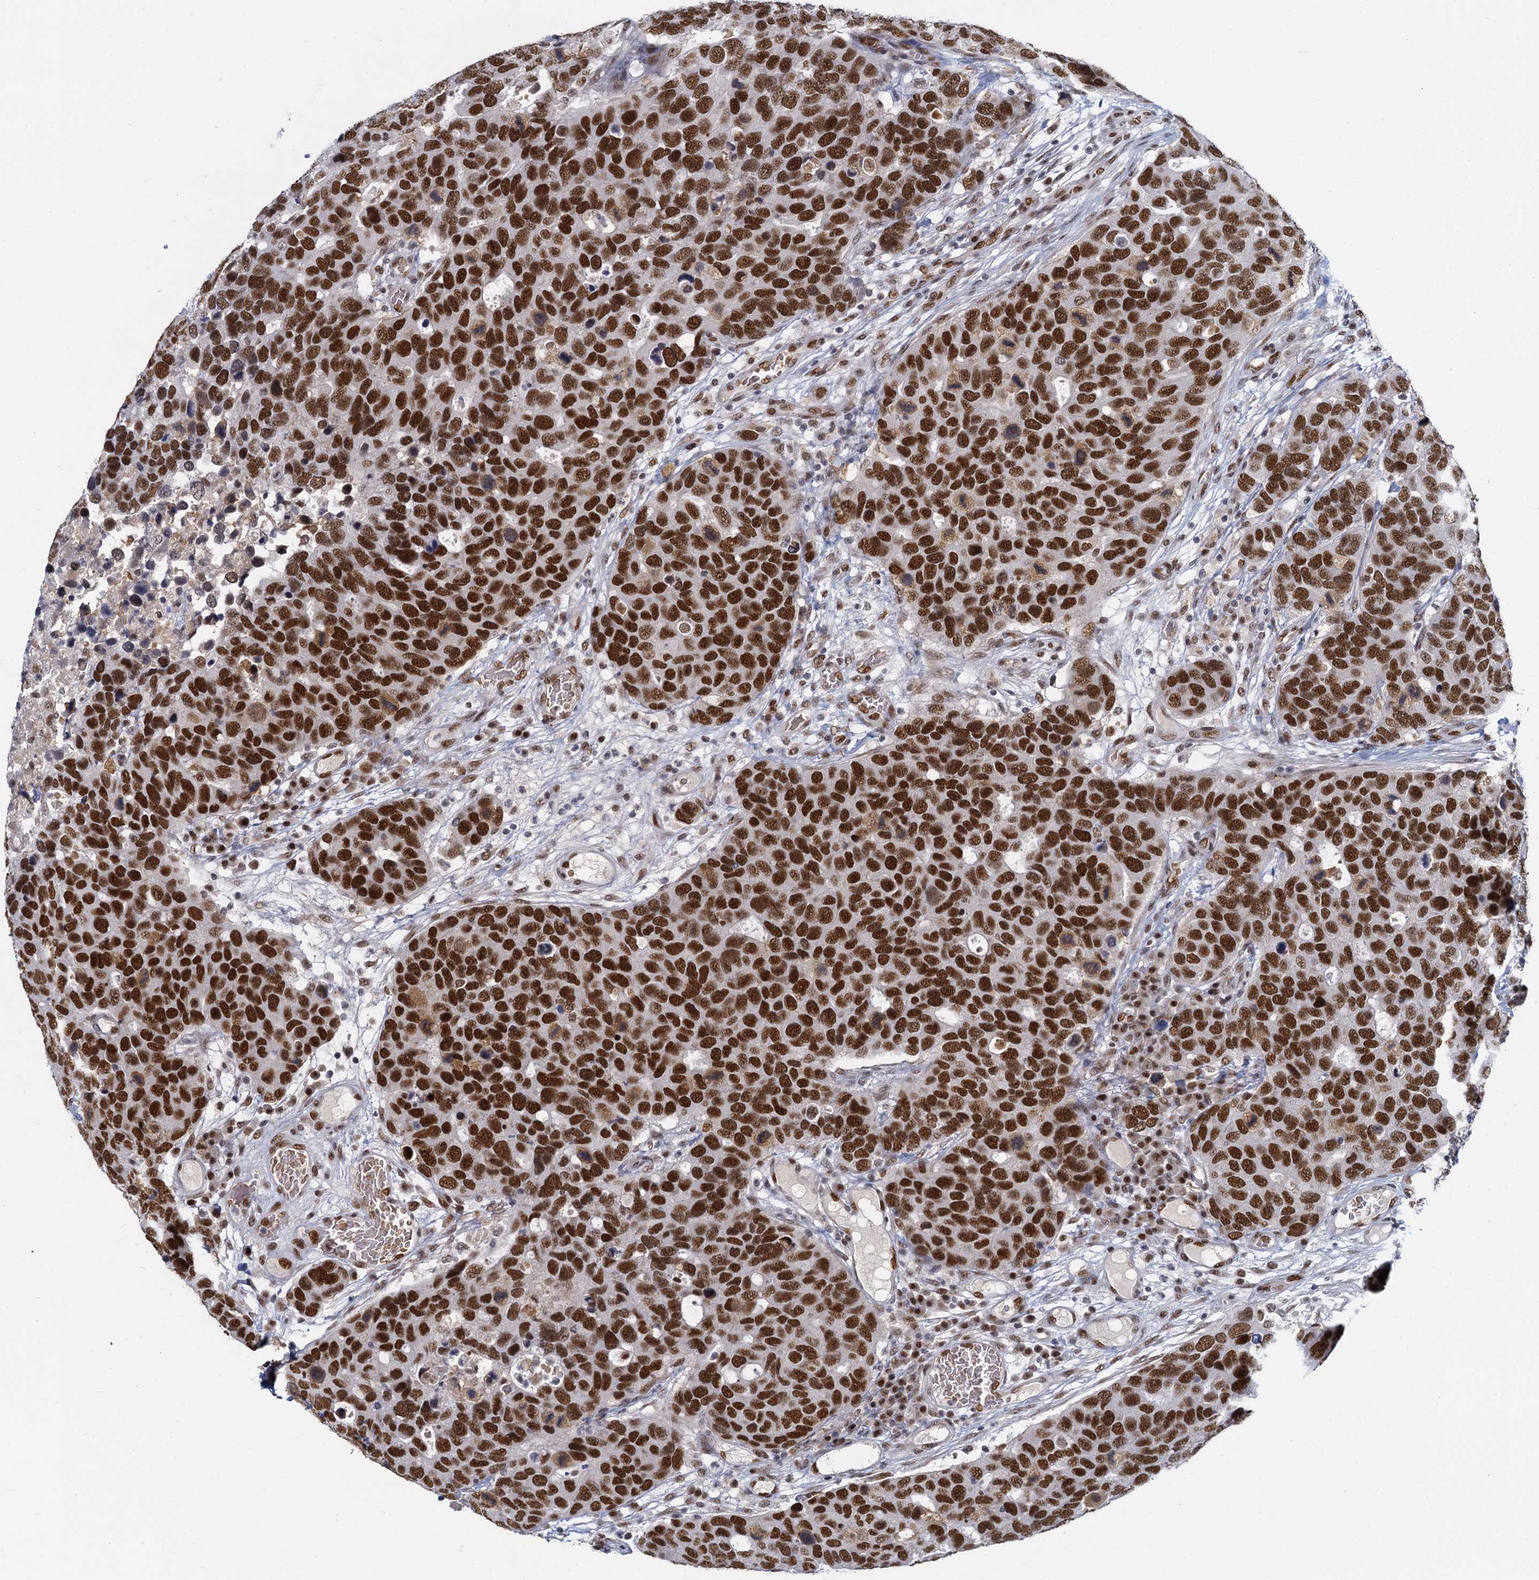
{"staining": {"intensity": "strong", "quantity": ">75%", "location": "nuclear"}, "tissue": "breast cancer", "cell_type": "Tumor cells", "image_type": "cancer", "snomed": [{"axis": "morphology", "description": "Duct carcinoma"}, {"axis": "topography", "description": "Breast"}], "caption": "An immunohistochemistry photomicrograph of tumor tissue is shown. Protein staining in brown shows strong nuclear positivity in breast cancer within tumor cells. (Brightfield microscopy of DAB IHC at high magnification).", "gene": "RPRD1A", "patient": {"sex": "female", "age": 83}}